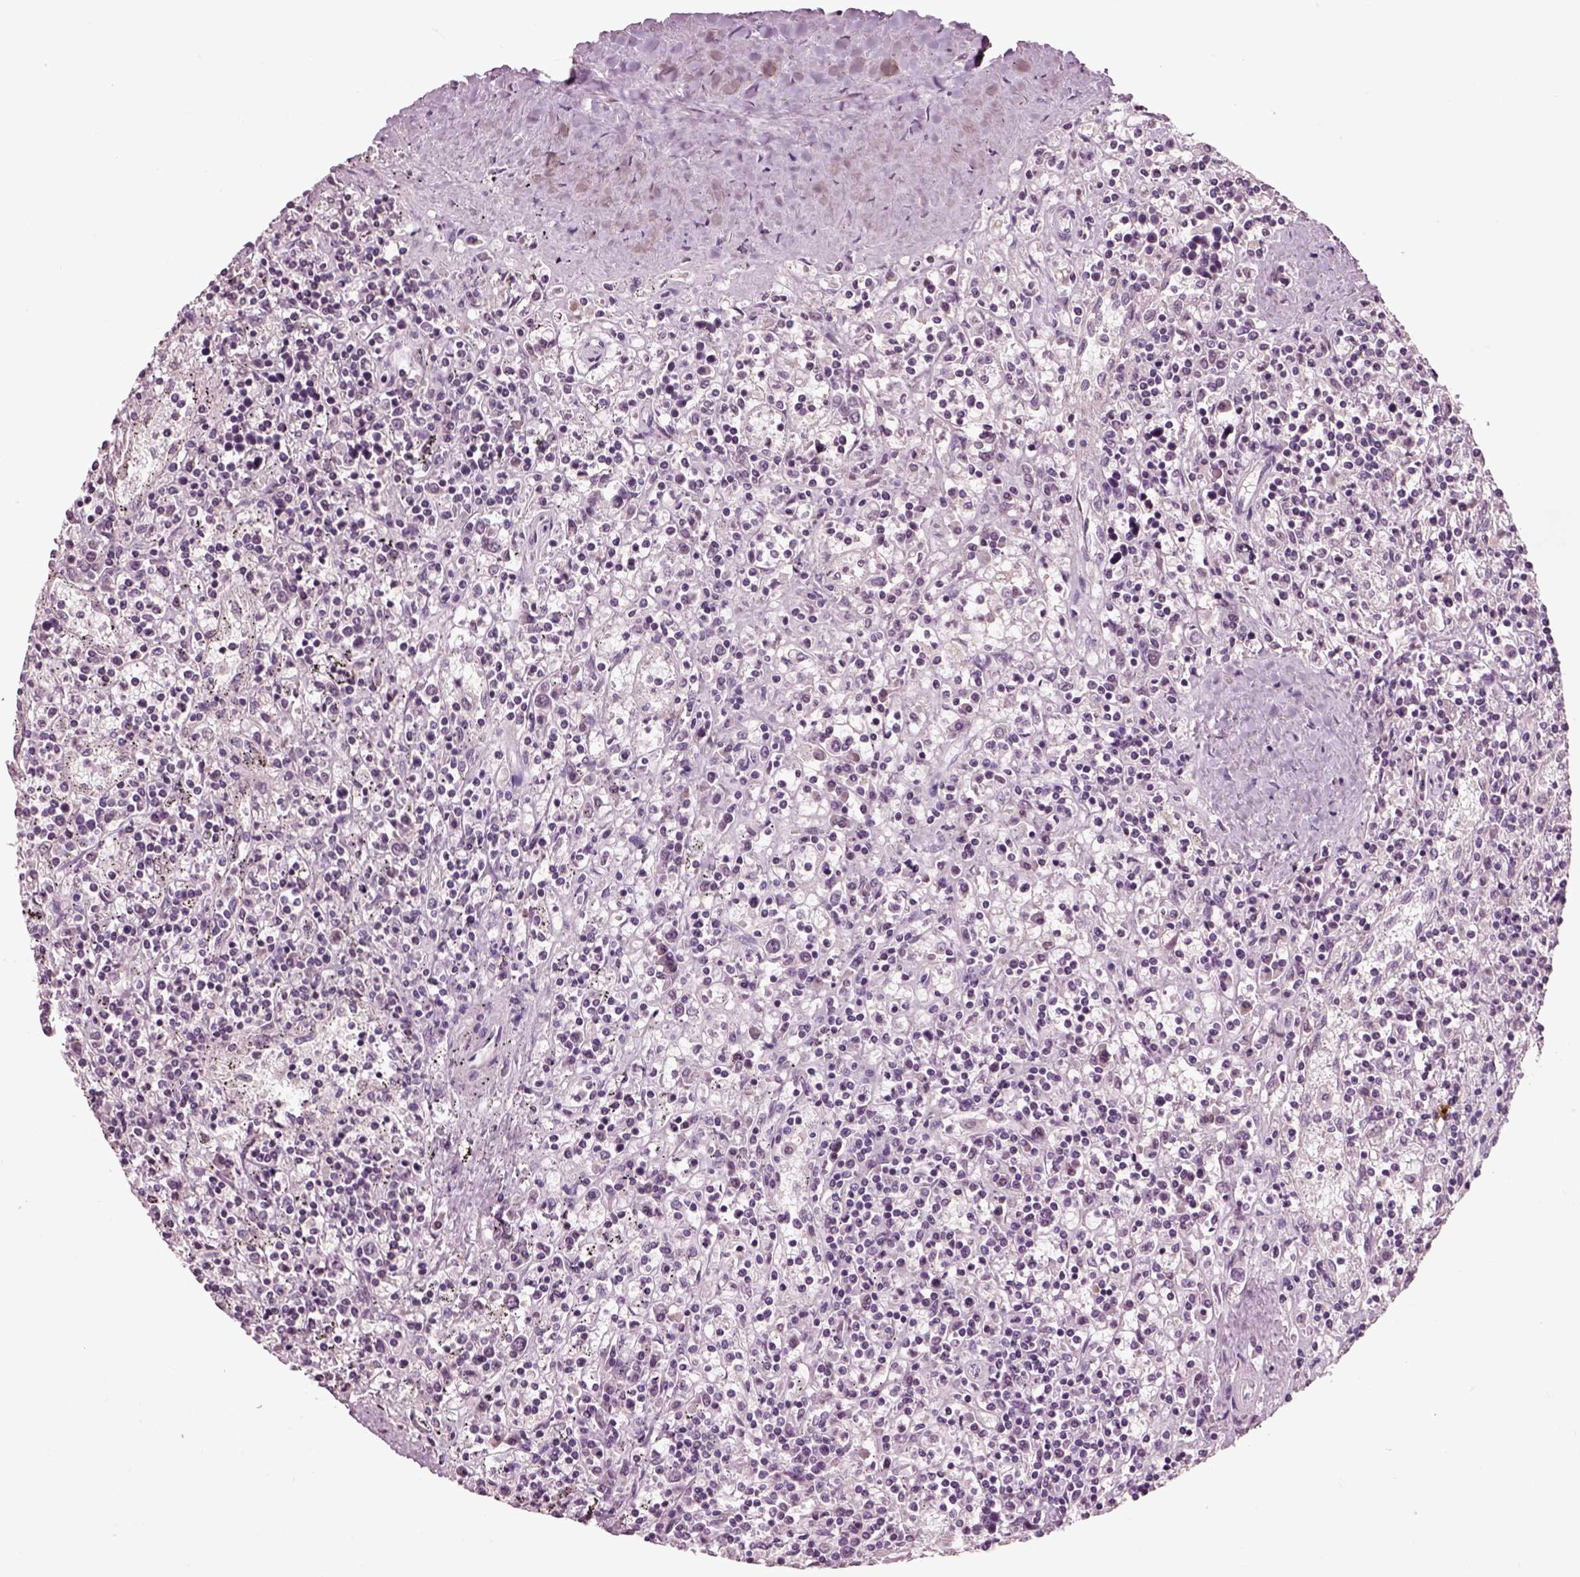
{"staining": {"intensity": "negative", "quantity": "none", "location": "none"}, "tissue": "lymphoma", "cell_type": "Tumor cells", "image_type": "cancer", "snomed": [{"axis": "morphology", "description": "Malignant lymphoma, non-Hodgkin's type, Low grade"}, {"axis": "topography", "description": "Spleen"}], "caption": "Protein analysis of lymphoma reveals no significant expression in tumor cells.", "gene": "CHGB", "patient": {"sex": "male", "age": 62}}